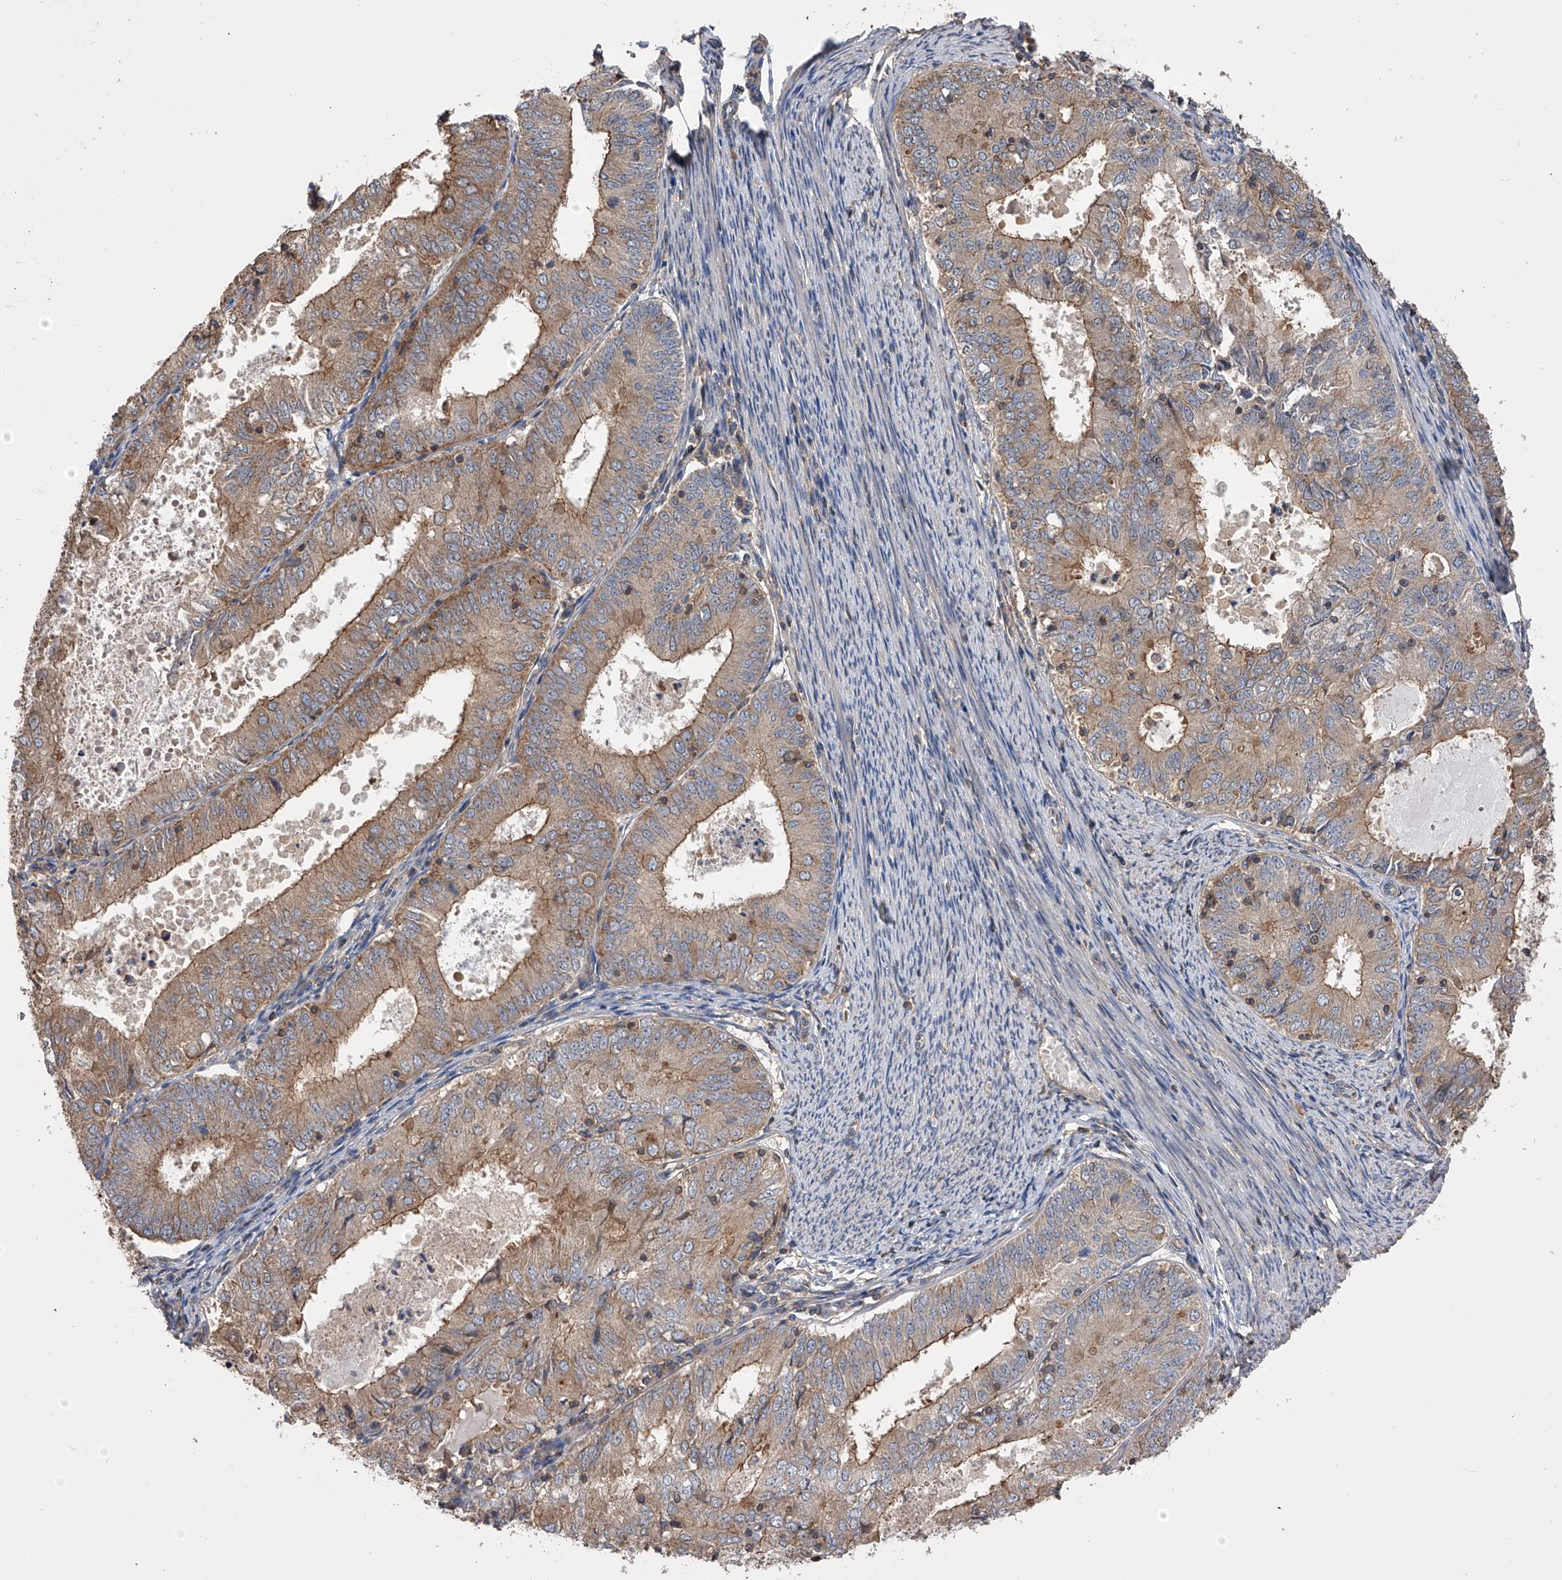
{"staining": {"intensity": "moderate", "quantity": ">75%", "location": "cytoplasmic/membranous"}, "tissue": "endometrial cancer", "cell_type": "Tumor cells", "image_type": "cancer", "snomed": [{"axis": "morphology", "description": "Adenocarcinoma, NOS"}, {"axis": "topography", "description": "Endometrium"}], "caption": "DAB (3,3'-diaminobenzidine) immunohistochemical staining of human endometrial cancer reveals moderate cytoplasmic/membranous protein staining in approximately >75% of tumor cells.", "gene": "CUL7", "patient": {"sex": "female", "age": 57}}